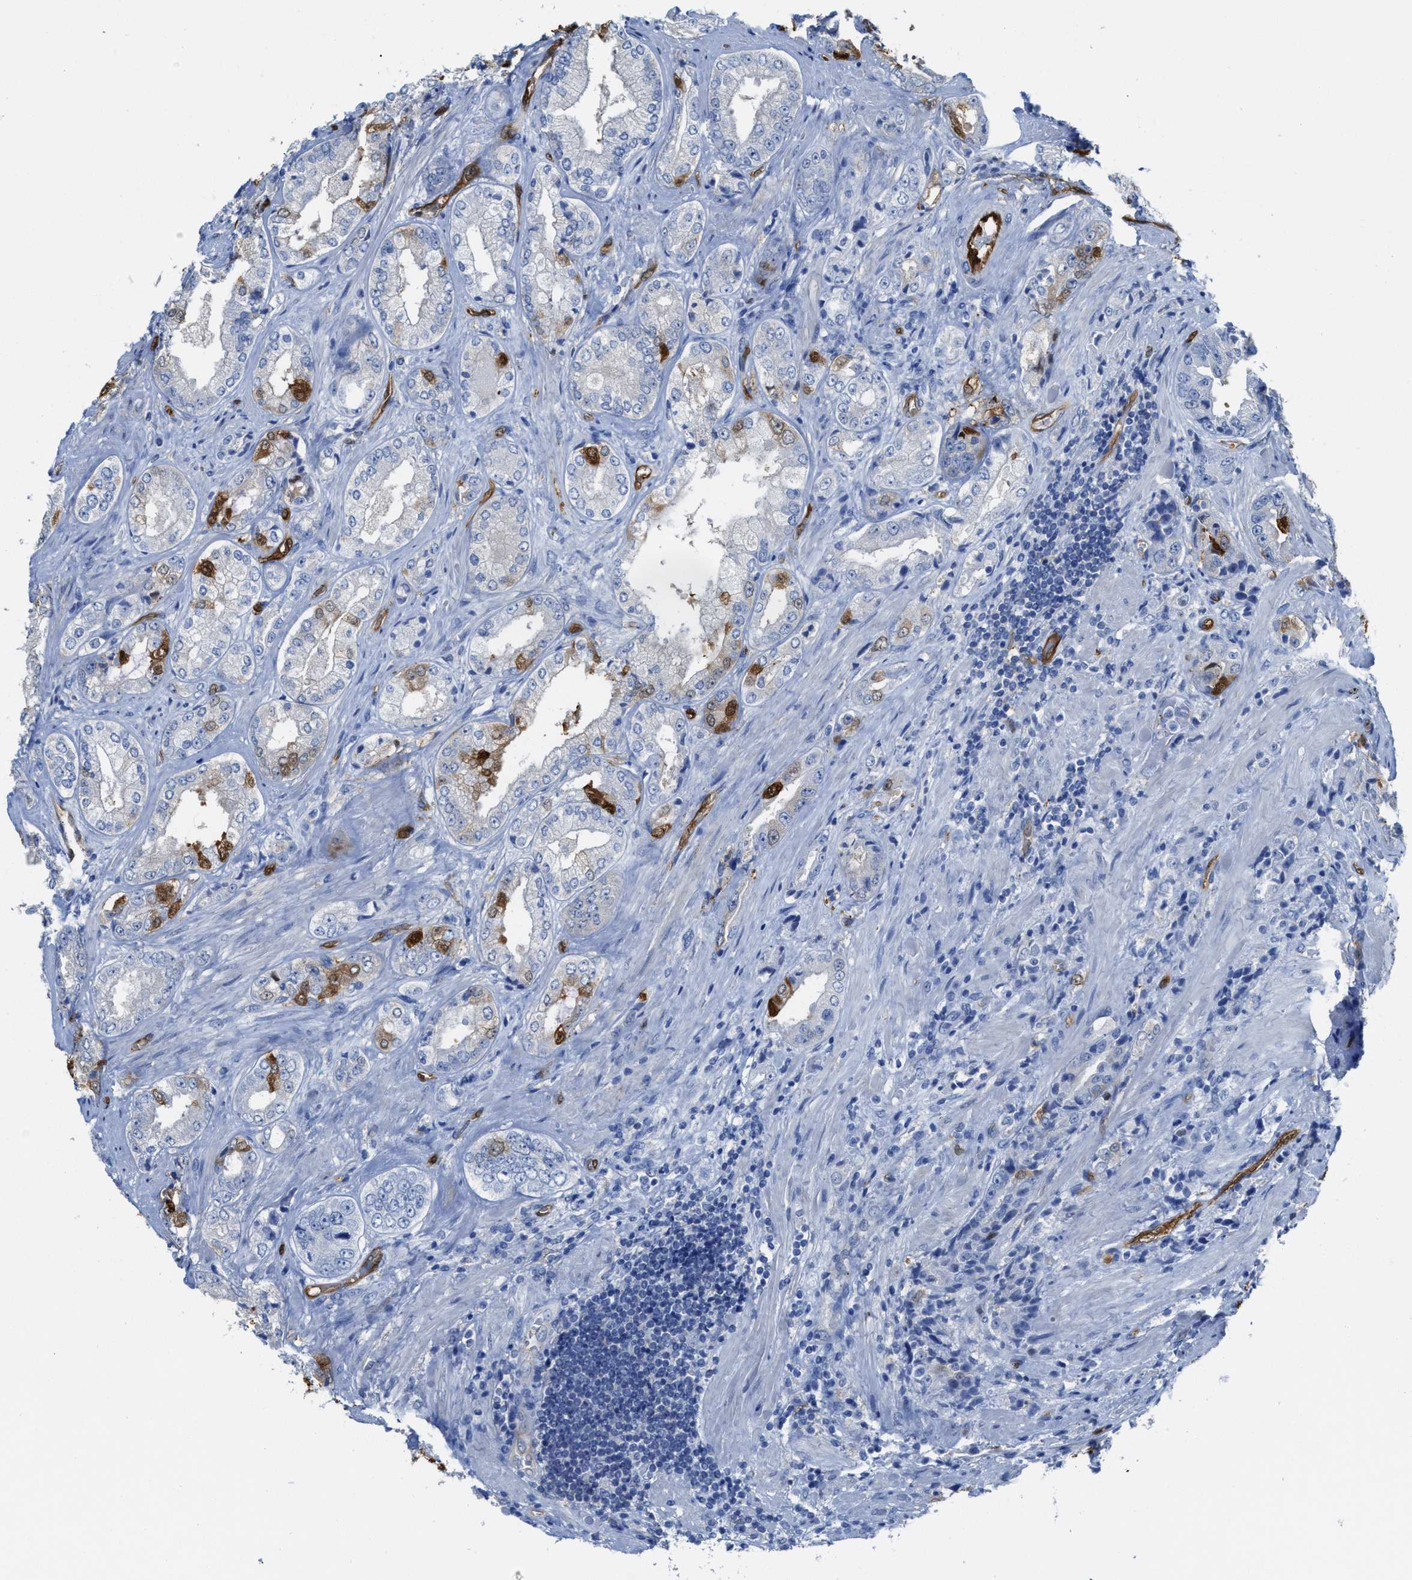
{"staining": {"intensity": "moderate", "quantity": "<25%", "location": "cytoplasmic/membranous,nuclear"}, "tissue": "prostate cancer", "cell_type": "Tumor cells", "image_type": "cancer", "snomed": [{"axis": "morphology", "description": "Adenocarcinoma, High grade"}, {"axis": "topography", "description": "Prostate"}], "caption": "A brown stain labels moderate cytoplasmic/membranous and nuclear positivity of a protein in prostate cancer tumor cells.", "gene": "ASS1", "patient": {"sex": "male", "age": 61}}